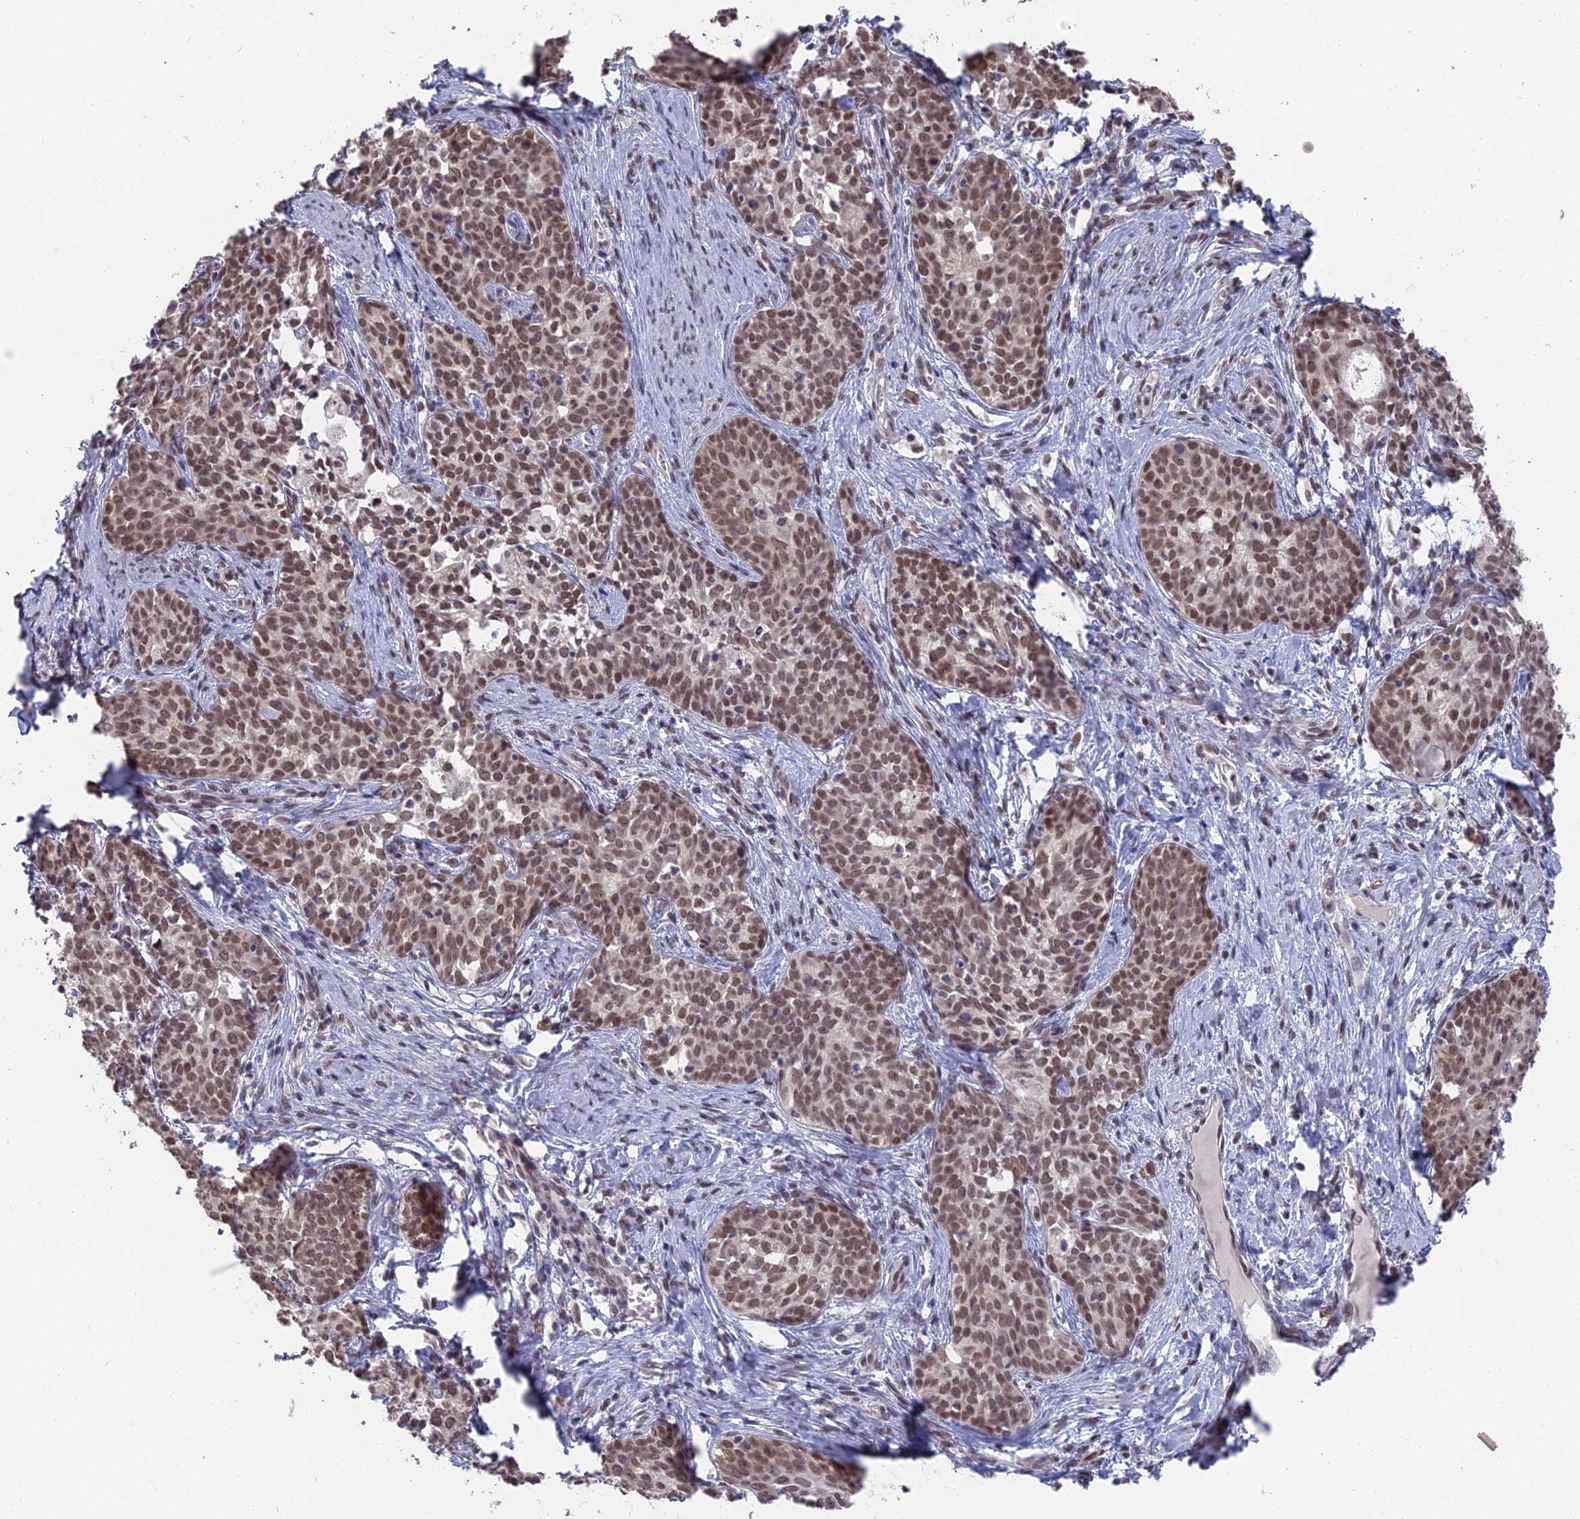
{"staining": {"intensity": "moderate", "quantity": ">75%", "location": "nuclear"}, "tissue": "cervical cancer", "cell_type": "Tumor cells", "image_type": "cancer", "snomed": [{"axis": "morphology", "description": "Squamous cell carcinoma, NOS"}, {"axis": "topography", "description": "Cervix"}], "caption": "Tumor cells show medium levels of moderate nuclear expression in about >75% of cells in squamous cell carcinoma (cervical).", "gene": "NR1H3", "patient": {"sex": "female", "age": 52}}